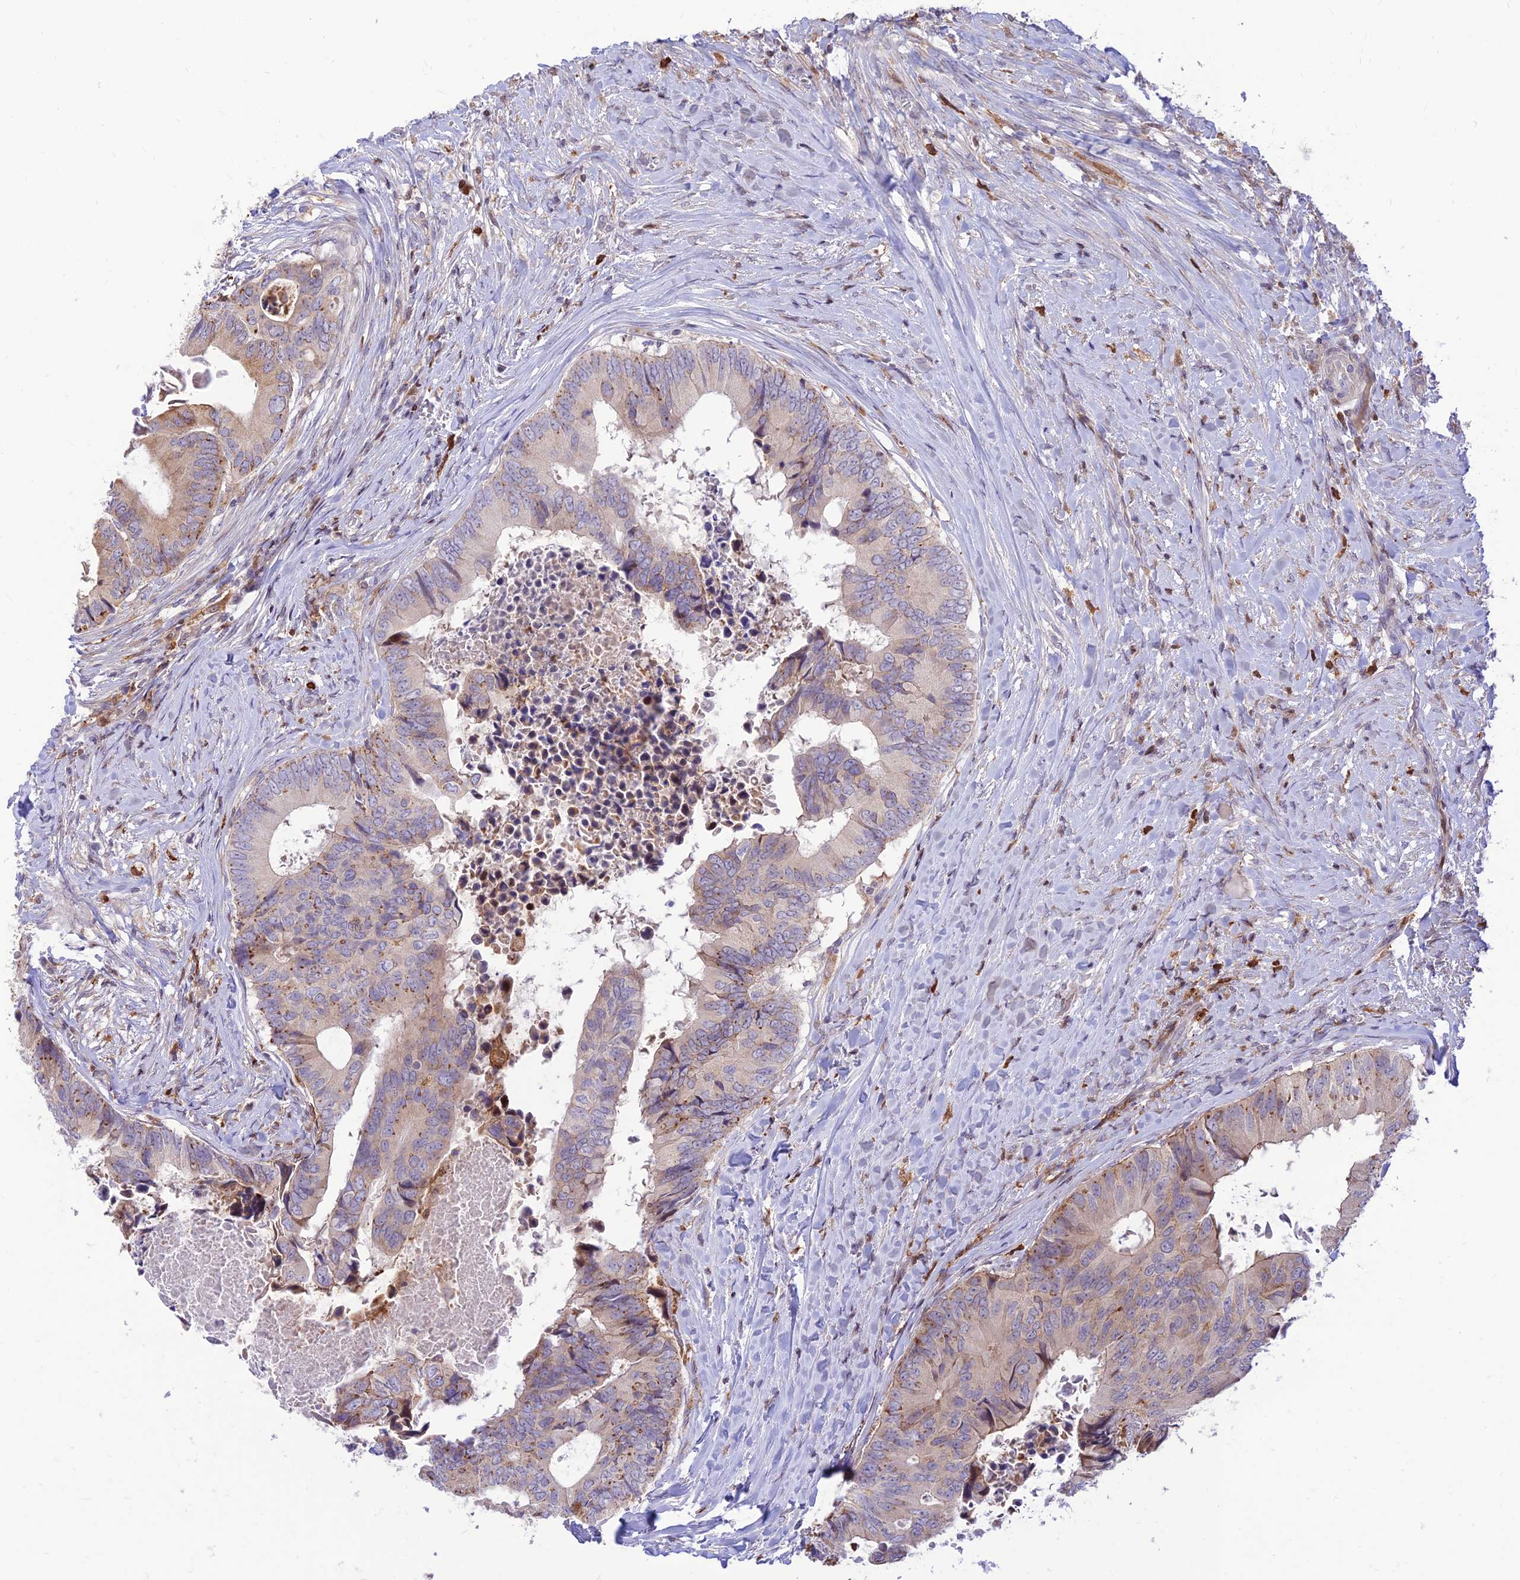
{"staining": {"intensity": "weak", "quantity": "<25%", "location": "cytoplasmic/membranous"}, "tissue": "colorectal cancer", "cell_type": "Tumor cells", "image_type": "cancer", "snomed": [{"axis": "morphology", "description": "Adenocarcinoma, NOS"}, {"axis": "topography", "description": "Colon"}], "caption": "Adenocarcinoma (colorectal) was stained to show a protein in brown. There is no significant staining in tumor cells.", "gene": "FAM186B", "patient": {"sex": "male", "age": 85}}